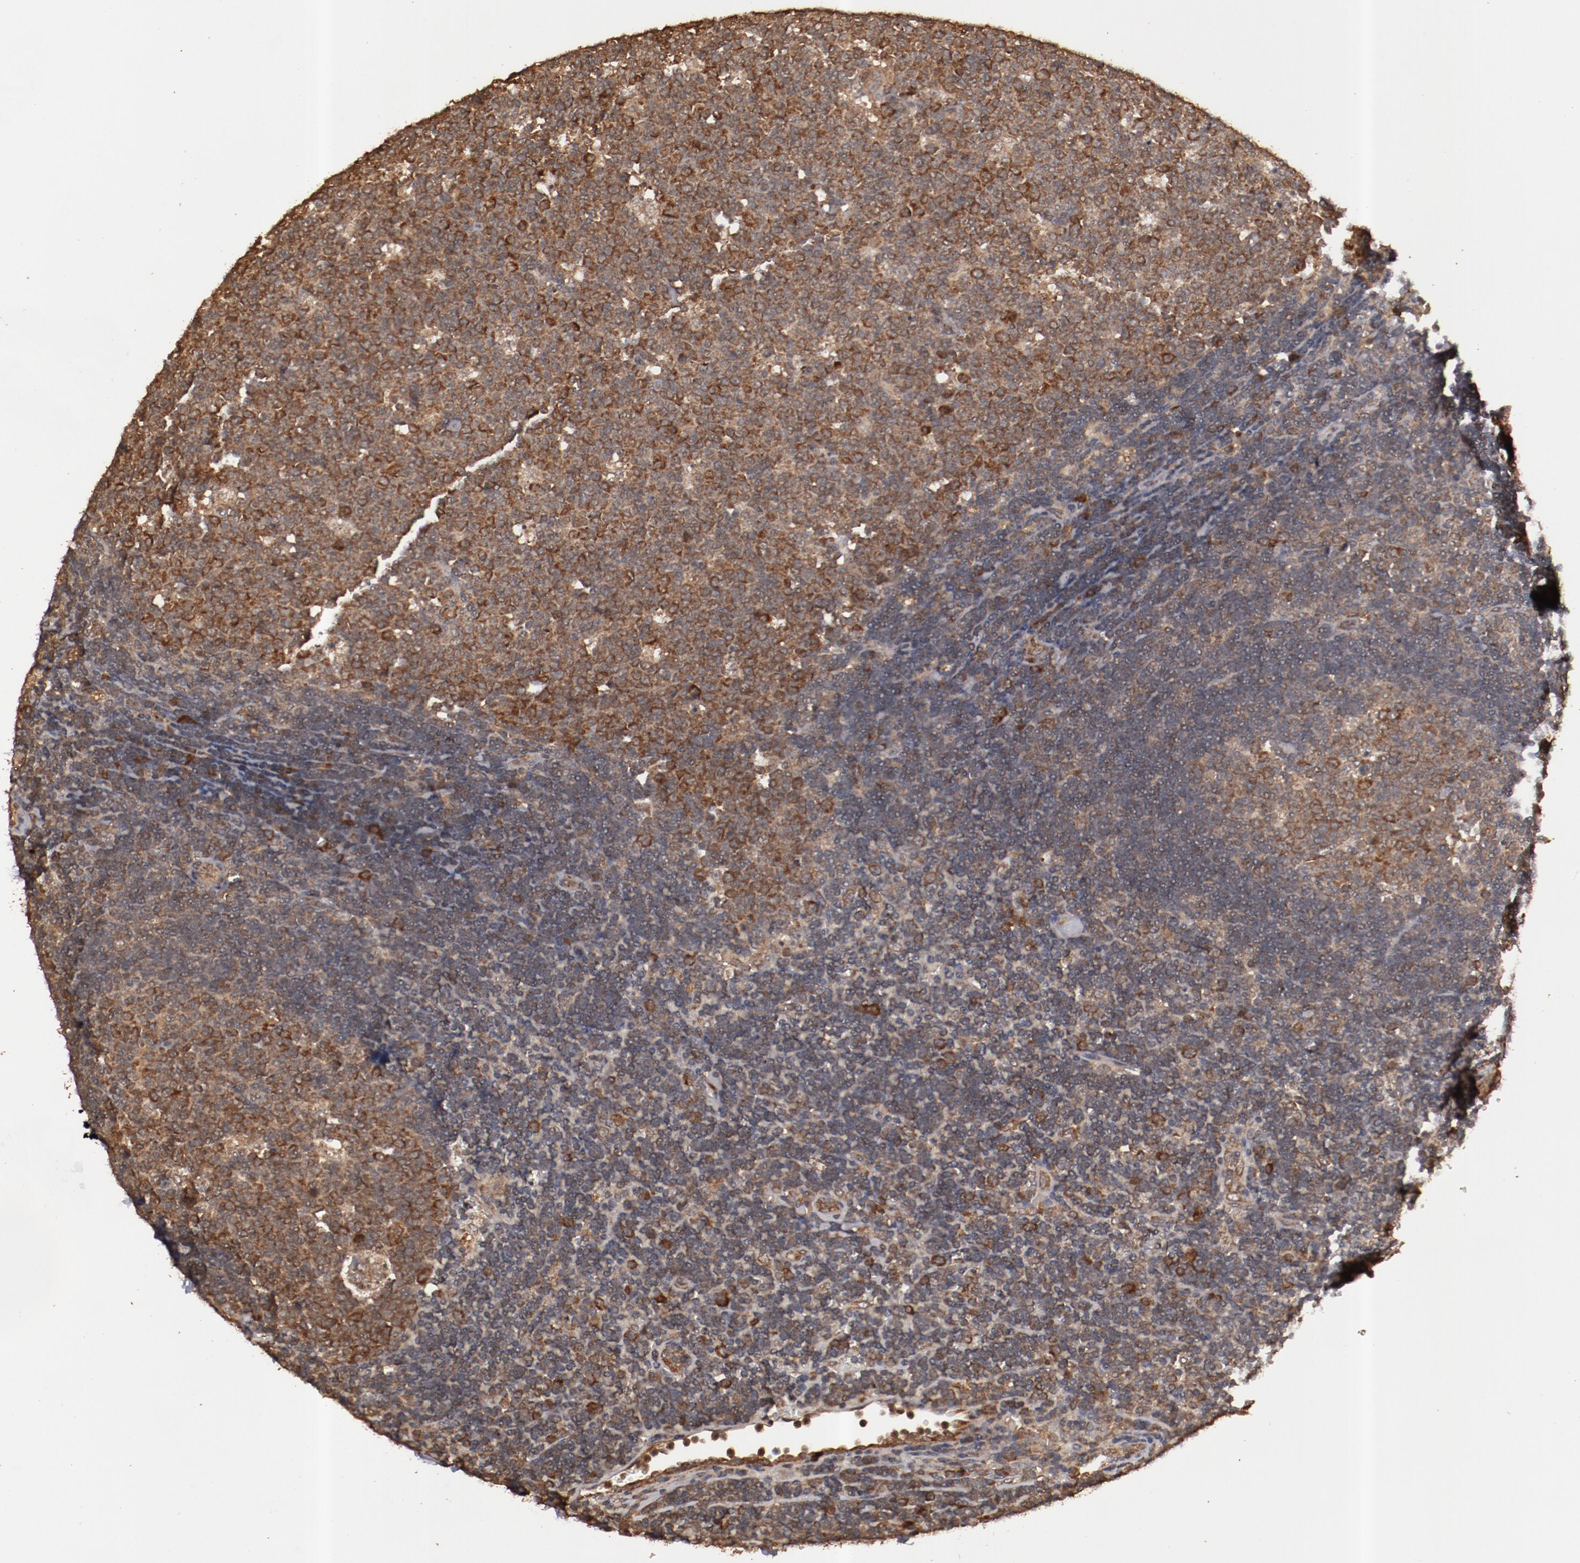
{"staining": {"intensity": "strong", "quantity": ">75%", "location": "cytoplasmic/membranous"}, "tissue": "lymph node", "cell_type": "Germinal center cells", "image_type": "normal", "snomed": [{"axis": "morphology", "description": "Normal tissue, NOS"}, {"axis": "topography", "description": "Lymph node"}, {"axis": "topography", "description": "Salivary gland"}], "caption": "A high amount of strong cytoplasmic/membranous staining is identified in about >75% of germinal center cells in normal lymph node. The protein is shown in brown color, while the nuclei are stained blue.", "gene": "TXNDC16", "patient": {"sex": "male", "age": 8}}